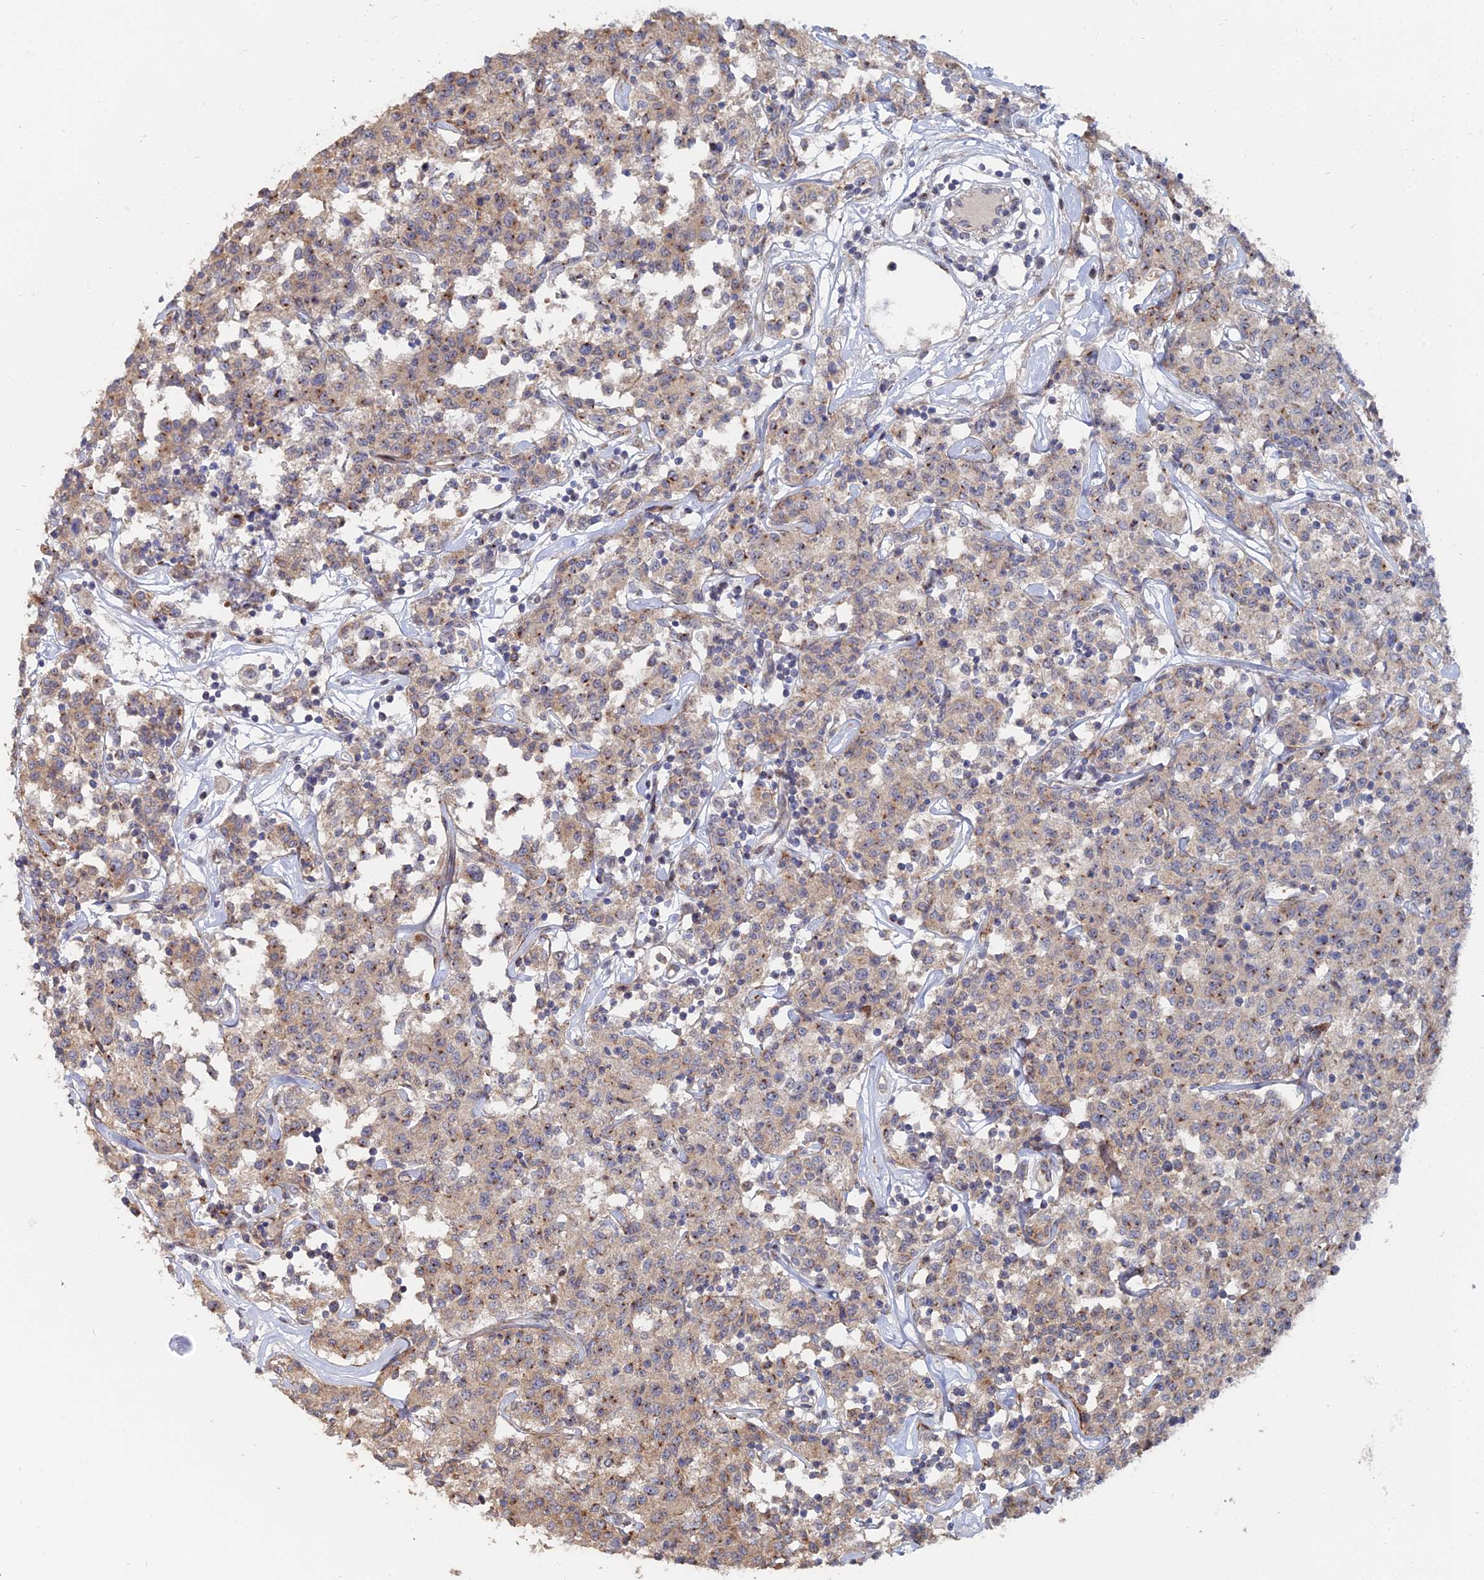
{"staining": {"intensity": "moderate", "quantity": "<25%", "location": "cytoplasmic/membranous"}, "tissue": "lymphoma", "cell_type": "Tumor cells", "image_type": "cancer", "snomed": [{"axis": "morphology", "description": "Malignant lymphoma, non-Hodgkin's type, Low grade"}, {"axis": "topography", "description": "Small intestine"}], "caption": "Lymphoma was stained to show a protein in brown. There is low levels of moderate cytoplasmic/membranous staining in about <25% of tumor cells. (DAB (3,3'-diaminobenzidine) IHC, brown staining for protein, blue staining for nuclei).", "gene": "SGMS1", "patient": {"sex": "female", "age": 59}}